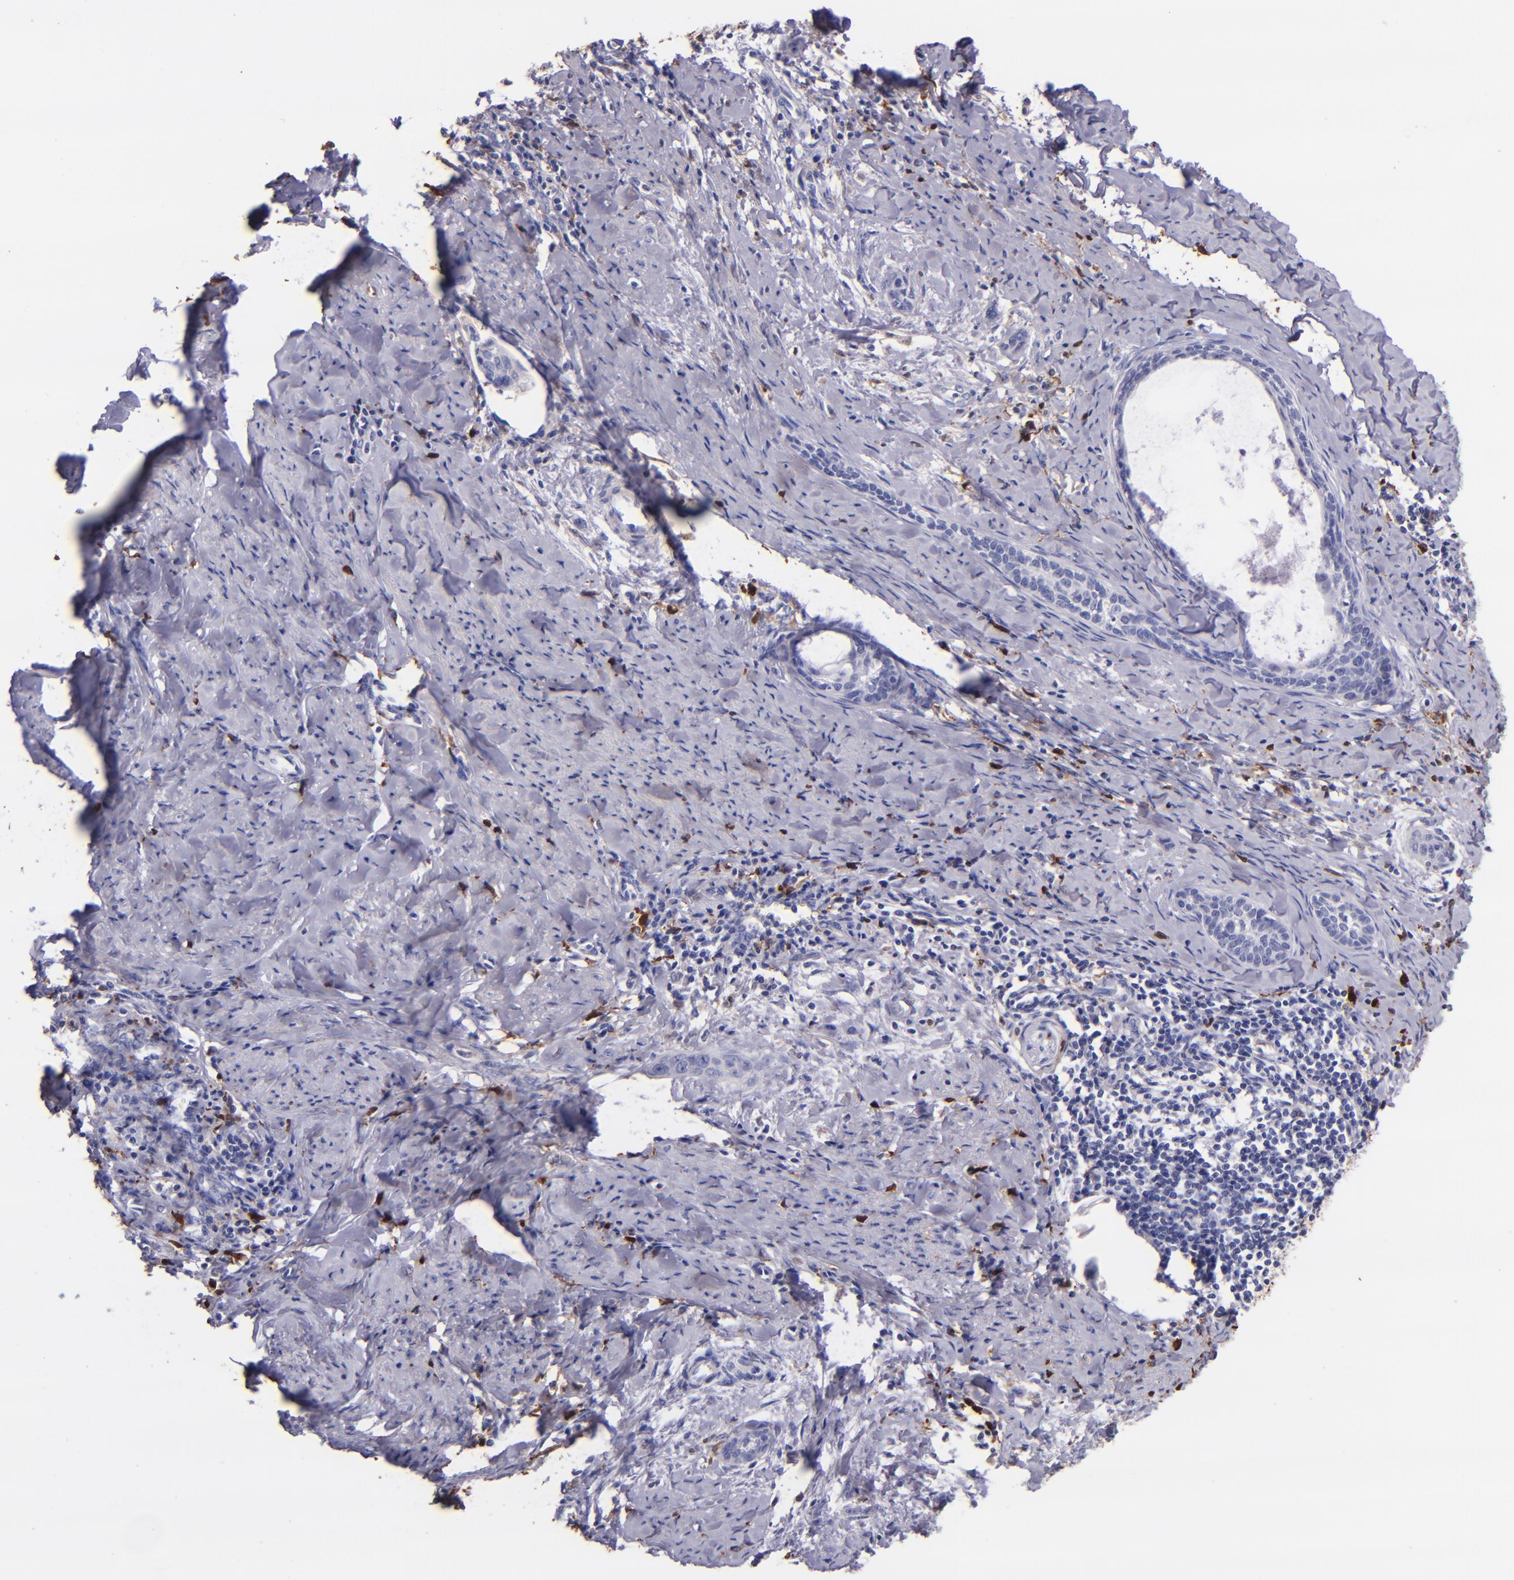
{"staining": {"intensity": "negative", "quantity": "none", "location": "none"}, "tissue": "cervical cancer", "cell_type": "Tumor cells", "image_type": "cancer", "snomed": [{"axis": "morphology", "description": "Squamous cell carcinoma, NOS"}, {"axis": "topography", "description": "Cervix"}], "caption": "Photomicrograph shows no protein staining in tumor cells of squamous cell carcinoma (cervical) tissue.", "gene": "F13A1", "patient": {"sex": "female", "age": 33}}